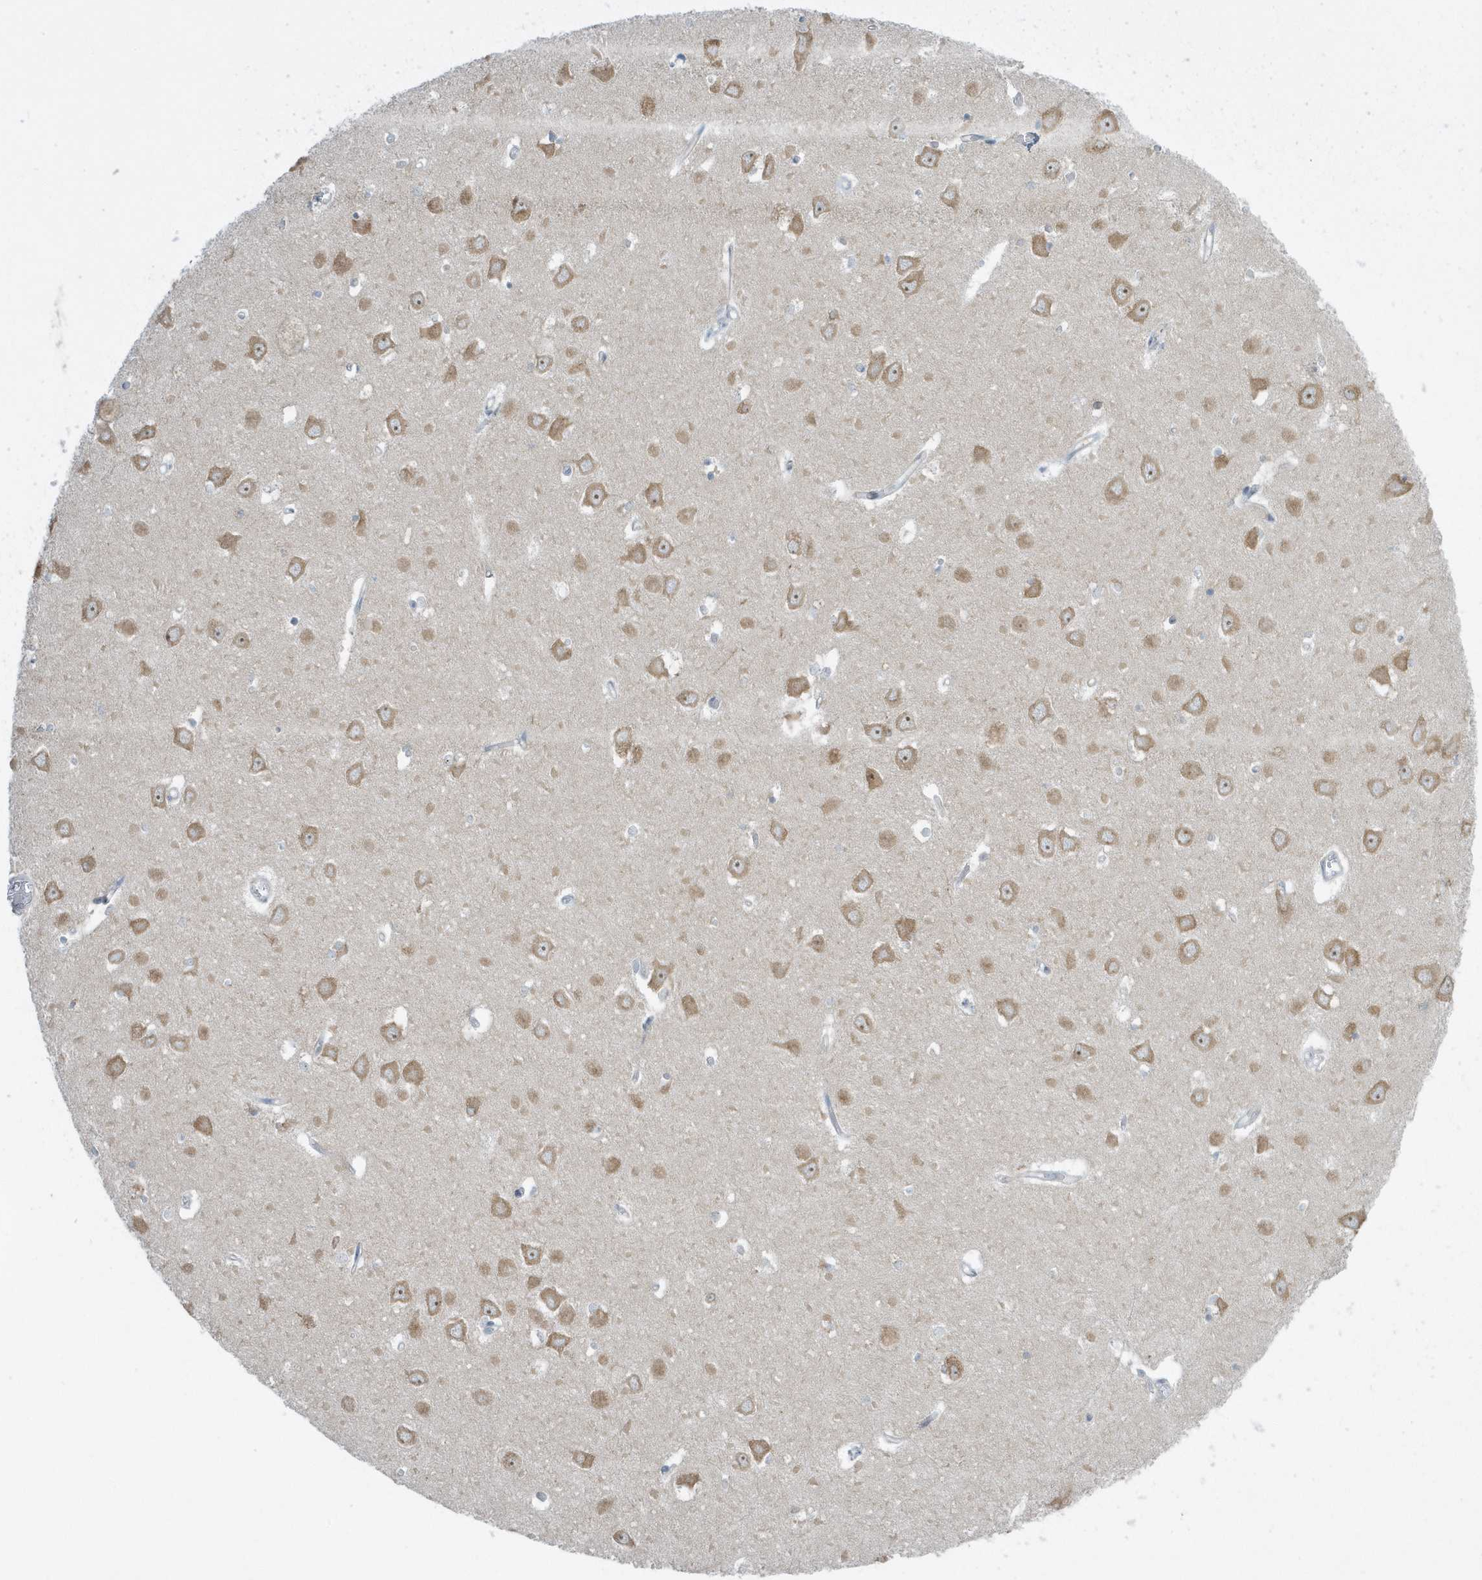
{"staining": {"intensity": "negative", "quantity": "none", "location": "none"}, "tissue": "hippocampus", "cell_type": "Glial cells", "image_type": "normal", "snomed": [{"axis": "morphology", "description": "Normal tissue, NOS"}, {"axis": "topography", "description": "Hippocampus"}], "caption": "IHC histopathology image of benign hippocampus: human hippocampus stained with DAB reveals no significant protein staining in glial cells.", "gene": "SCN3A", "patient": {"sex": "male", "age": 70}}